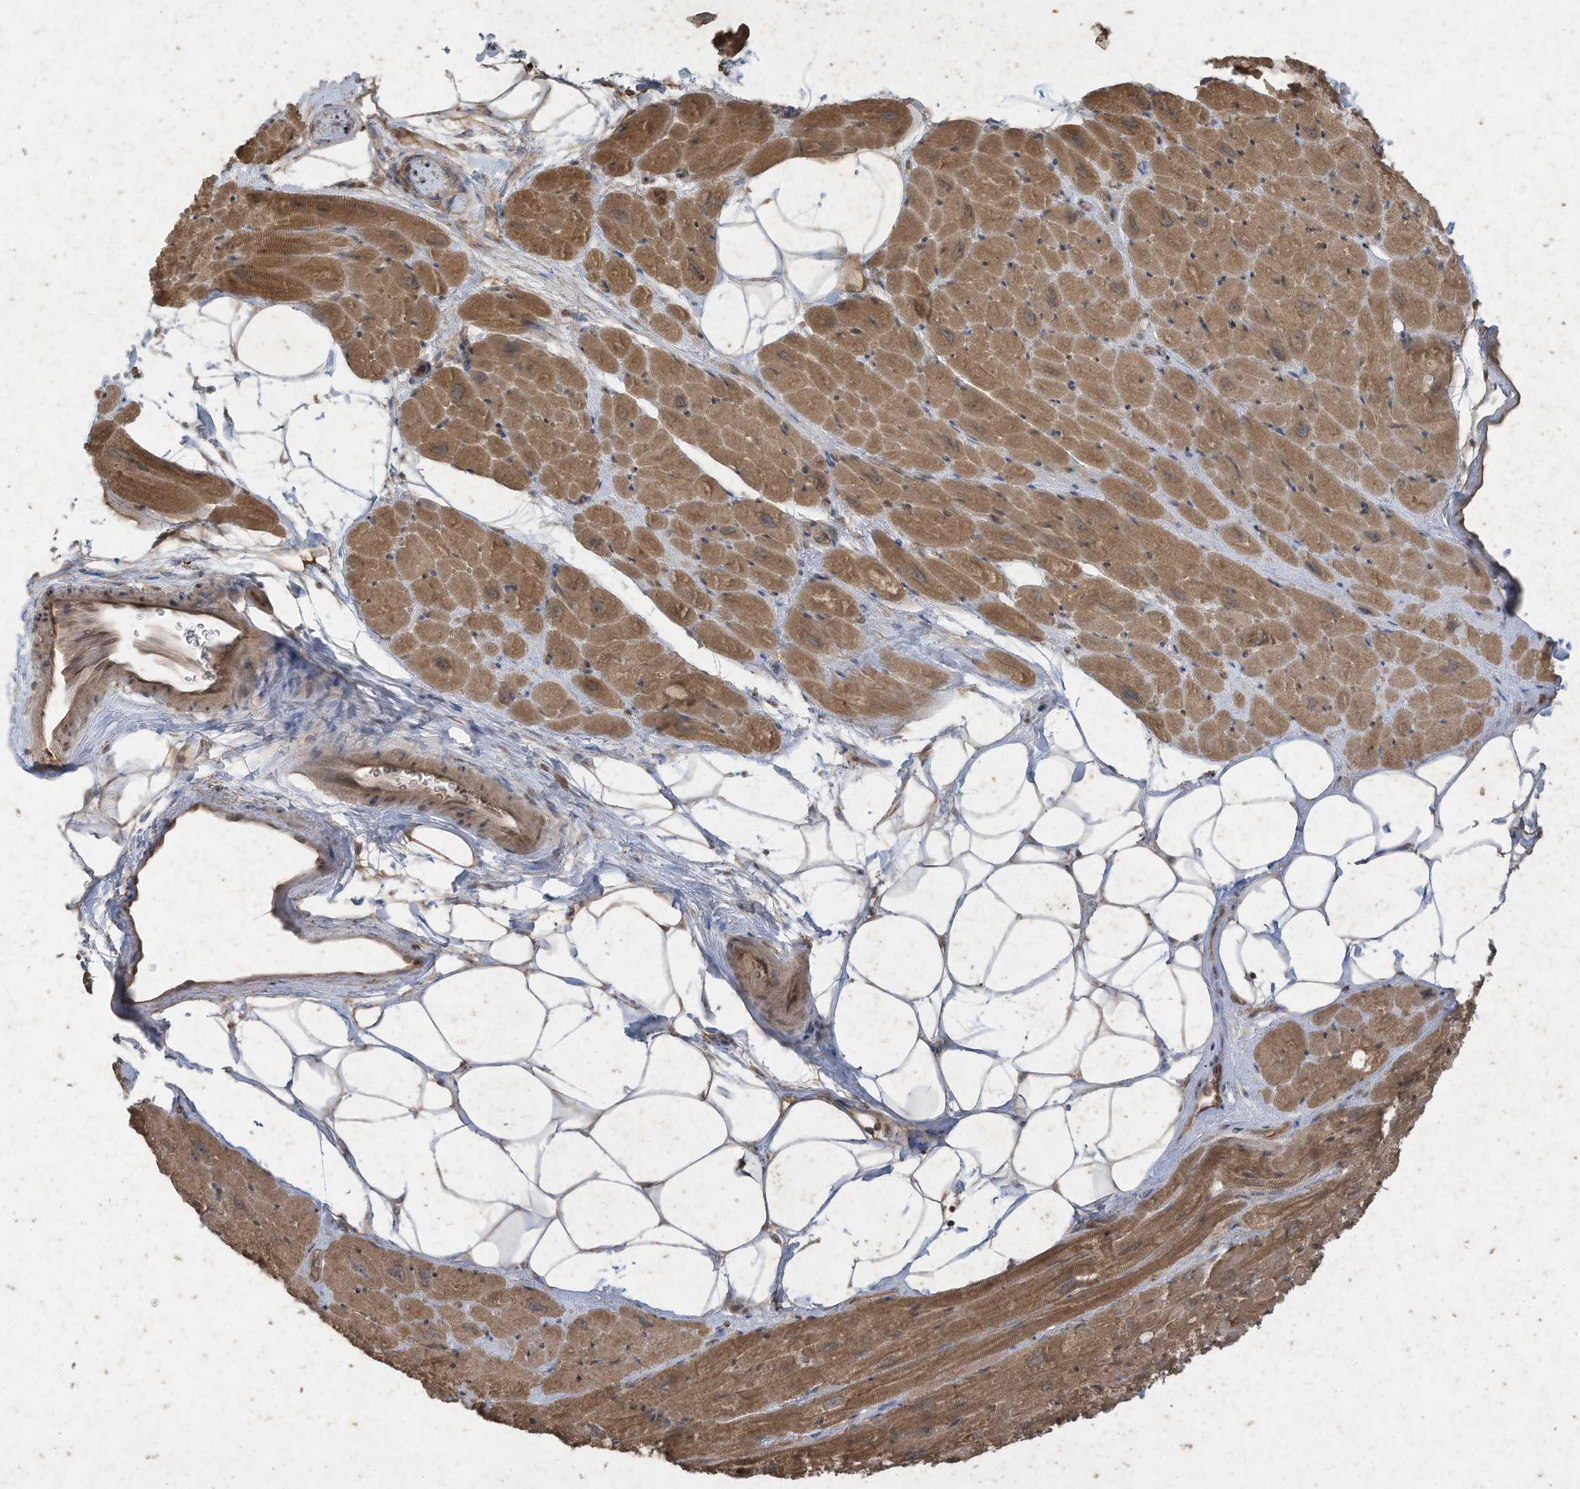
{"staining": {"intensity": "moderate", "quantity": ">75%", "location": "cytoplasmic/membranous"}, "tissue": "heart muscle", "cell_type": "Cardiomyocytes", "image_type": "normal", "snomed": [{"axis": "morphology", "description": "Normal tissue, NOS"}, {"axis": "topography", "description": "Heart"}], "caption": "Heart muscle stained with immunohistochemistry exhibits moderate cytoplasmic/membranous expression in approximately >75% of cardiomyocytes.", "gene": "MATN2", "patient": {"sex": "male", "age": 50}}